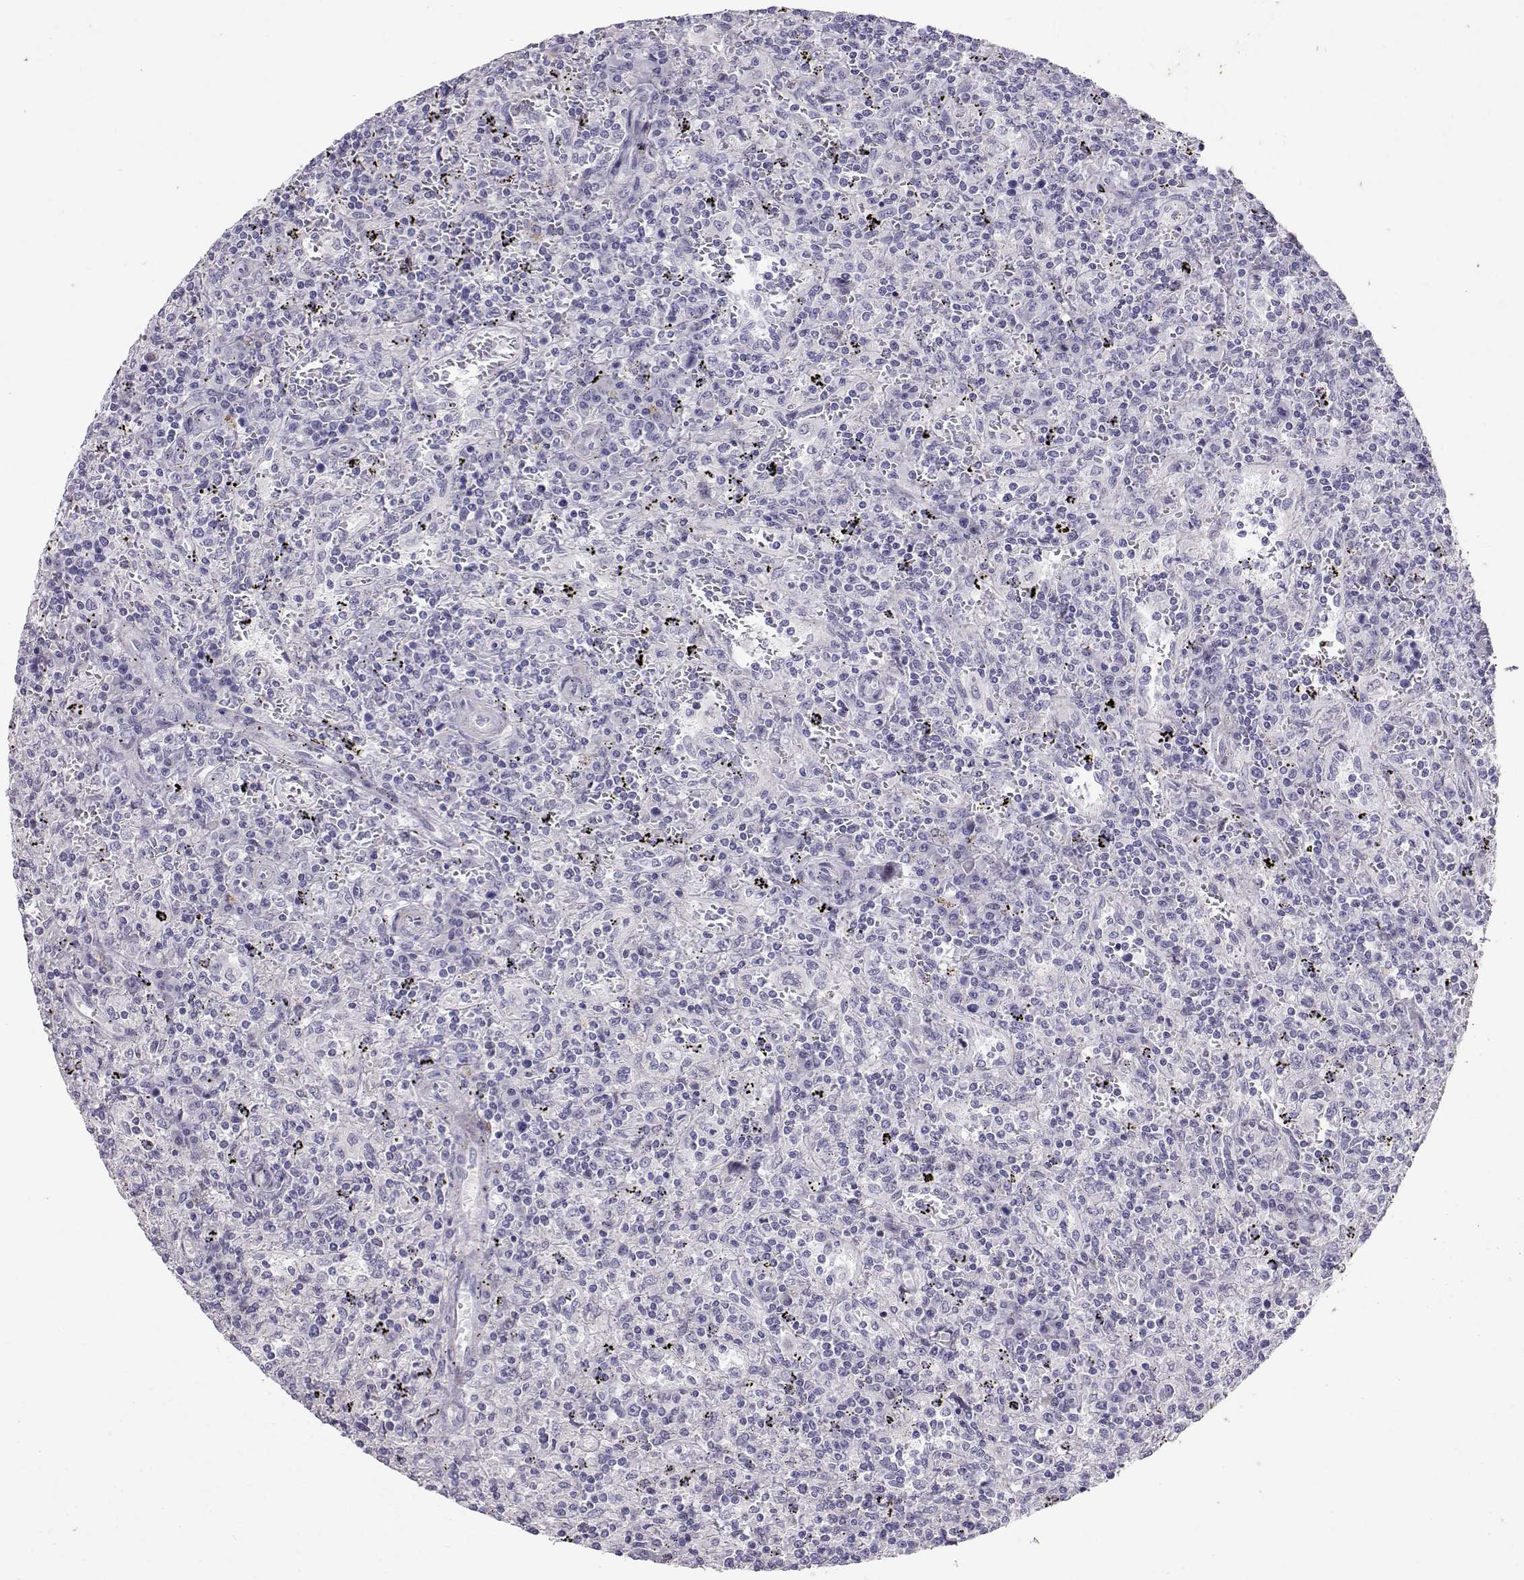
{"staining": {"intensity": "negative", "quantity": "none", "location": "none"}, "tissue": "lymphoma", "cell_type": "Tumor cells", "image_type": "cancer", "snomed": [{"axis": "morphology", "description": "Malignant lymphoma, non-Hodgkin's type, Low grade"}, {"axis": "topography", "description": "Spleen"}], "caption": "This histopathology image is of lymphoma stained with immunohistochemistry (IHC) to label a protein in brown with the nuclei are counter-stained blue. There is no positivity in tumor cells.", "gene": "RD3", "patient": {"sex": "male", "age": 62}}